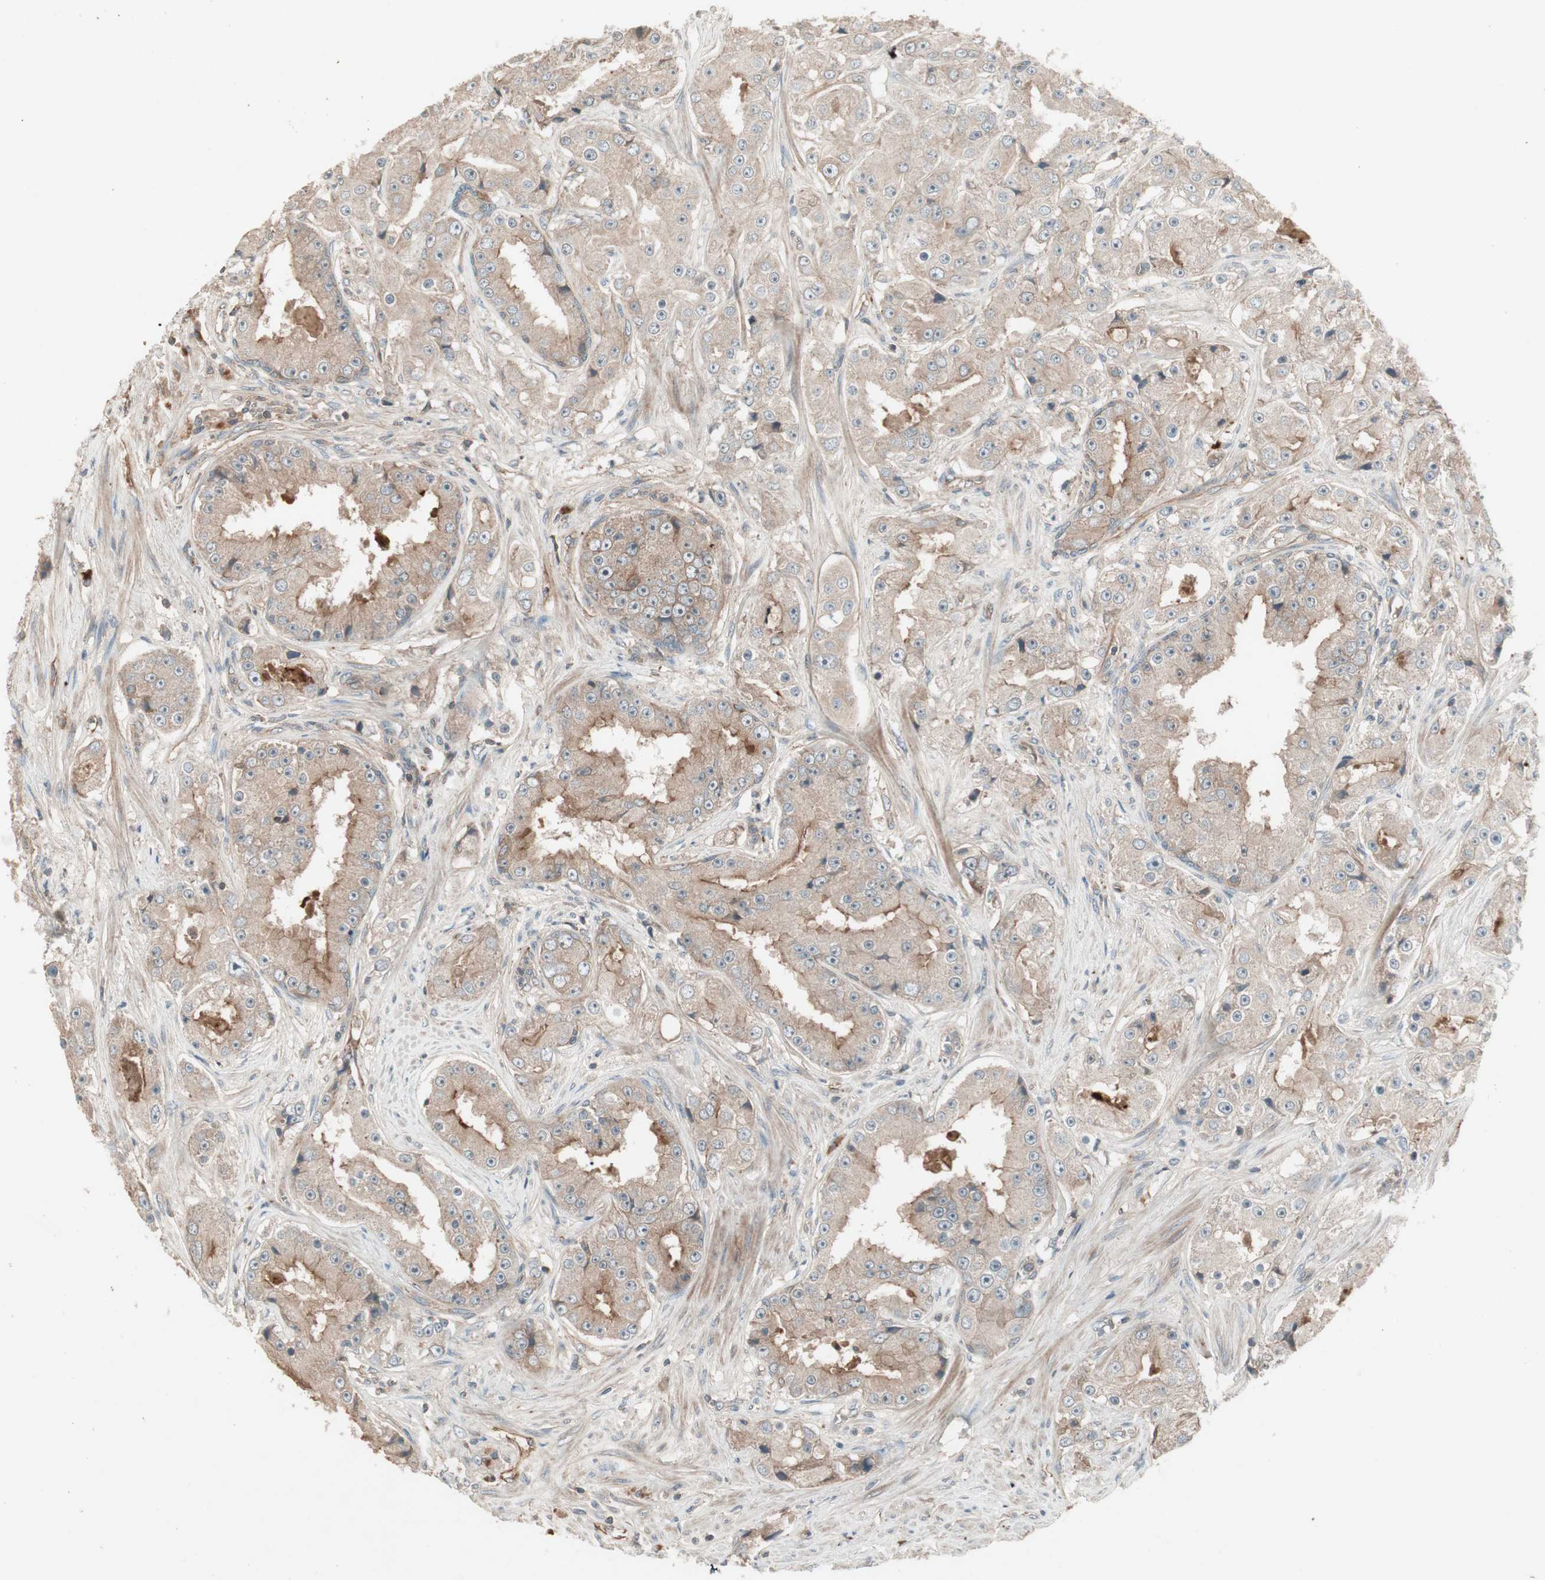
{"staining": {"intensity": "strong", "quantity": "25%-75%", "location": "cytoplasmic/membranous"}, "tissue": "prostate cancer", "cell_type": "Tumor cells", "image_type": "cancer", "snomed": [{"axis": "morphology", "description": "Adenocarcinoma, High grade"}, {"axis": "topography", "description": "Prostate"}], "caption": "Protein expression by immunohistochemistry shows strong cytoplasmic/membranous staining in approximately 25%-75% of tumor cells in prostate high-grade adenocarcinoma.", "gene": "TFPI", "patient": {"sex": "male", "age": 73}}